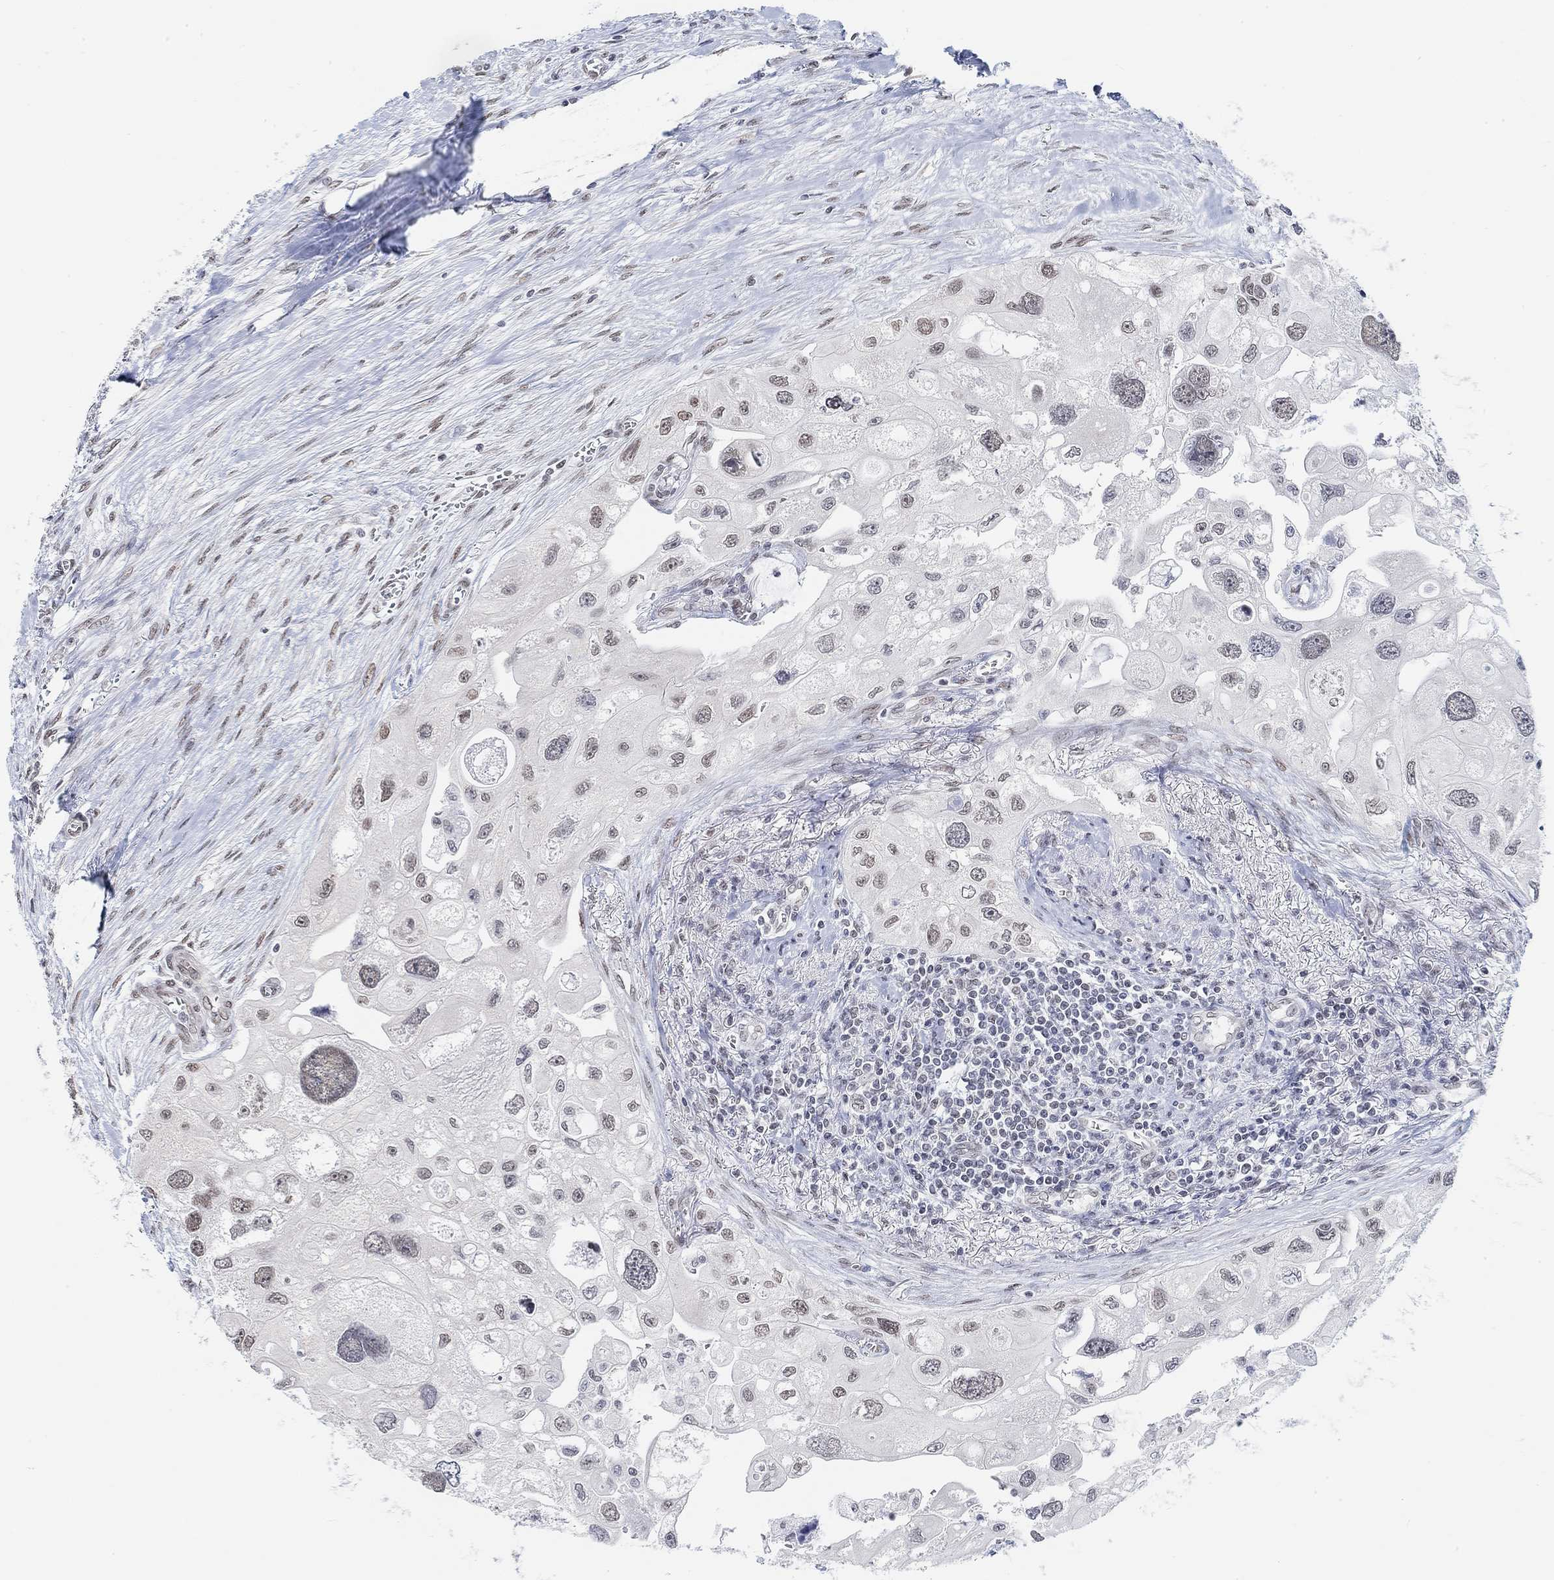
{"staining": {"intensity": "weak", "quantity": "<25%", "location": "nuclear"}, "tissue": "urothelial cancer", "cell_type": "Tumor cells", "image_type": "cancer", "snomed": [{"axis": "morphology", "description": "Urothelial carcinoma, High grade"}, {"axis": "topography", "description": "Urinary bladder"}], "caption": "High-grade urothelial carcinoma stained for a protein using immunohistochemistry displays no expression tumor cells.", "gene": "PURG", "patient": {"sex": "male", "age": 59}}